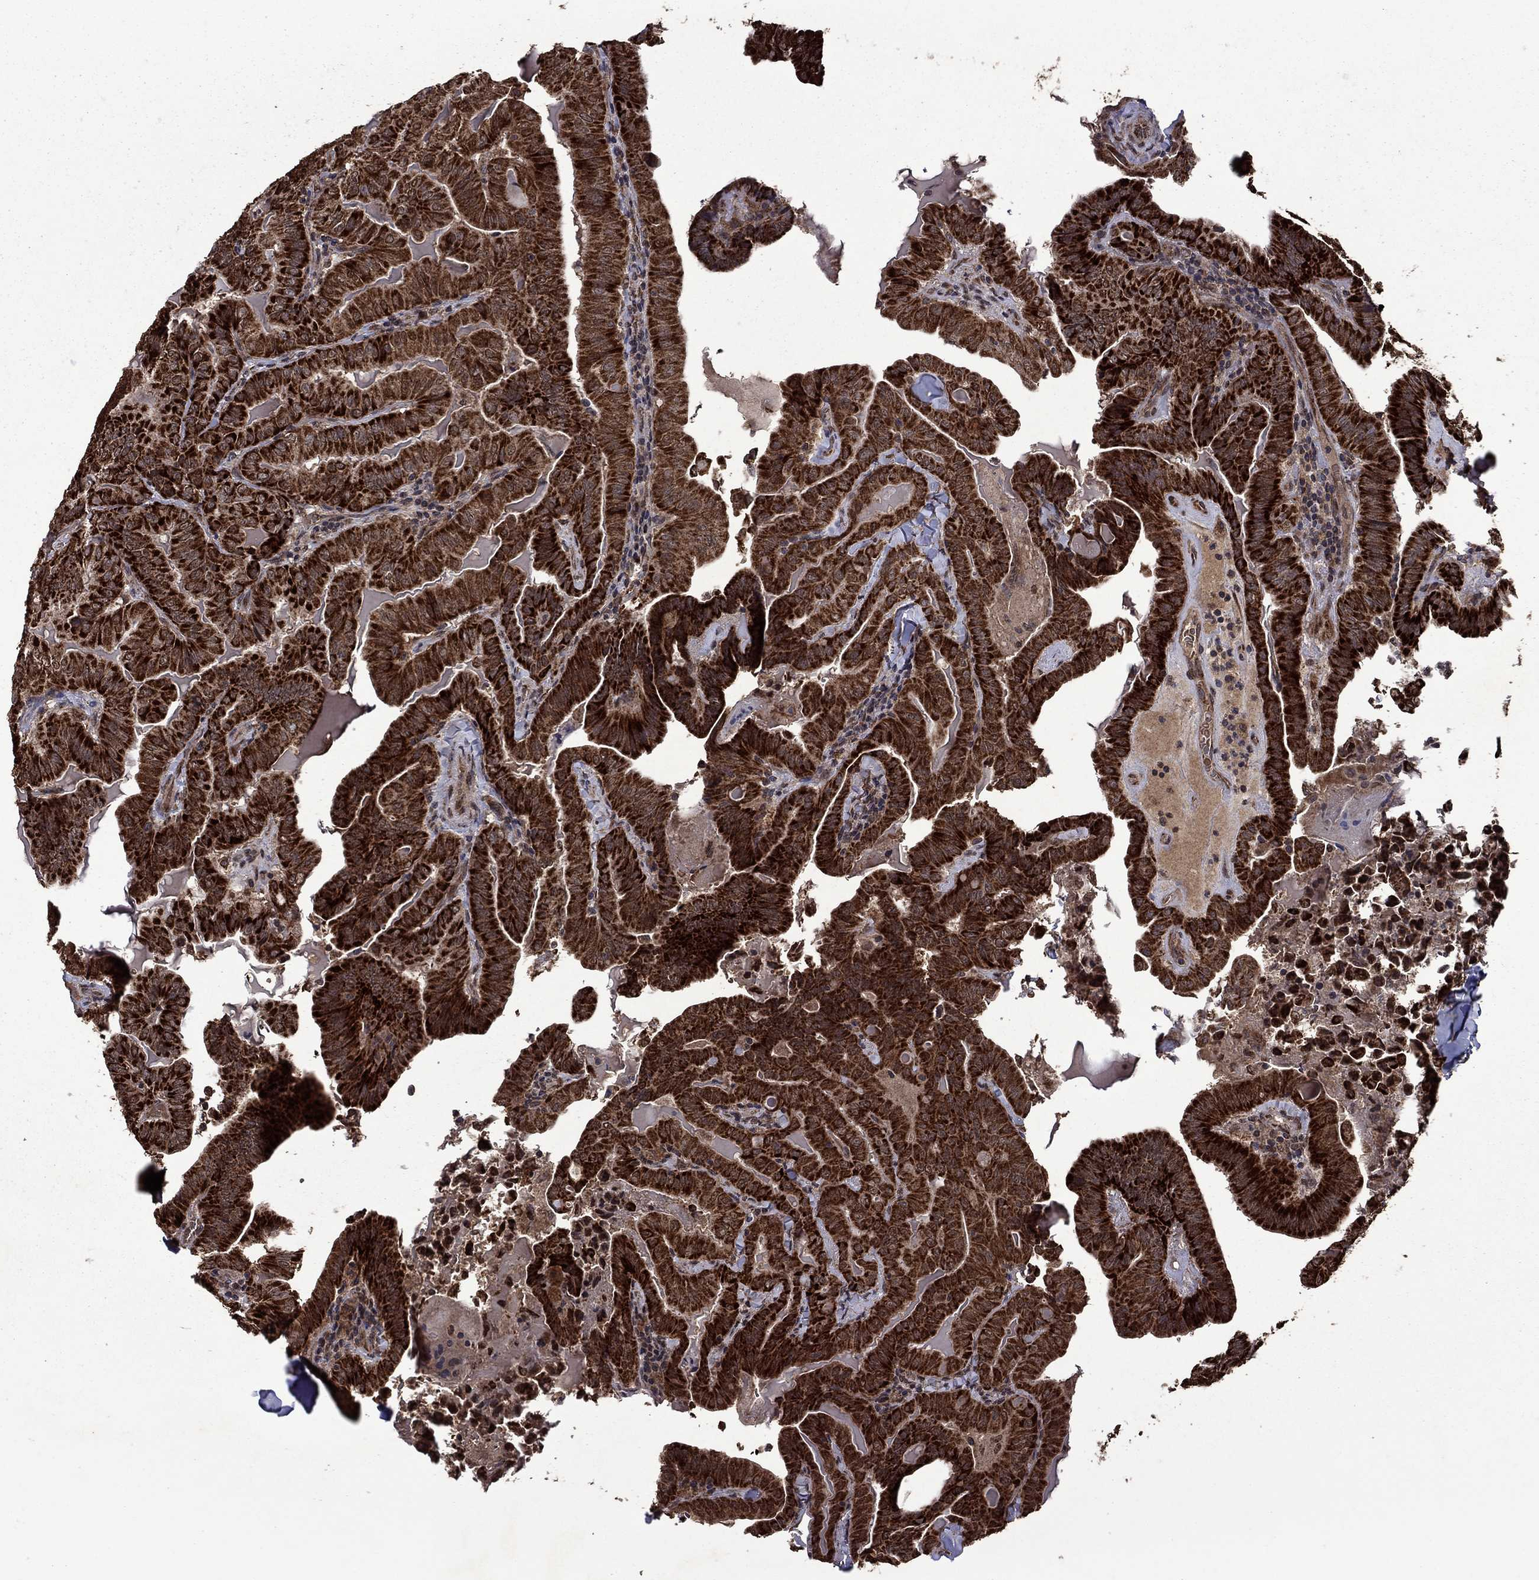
{"staining": {"intensity": "strong", "quantity": ">75%", "location": "cytoplasmic/membranous"}, "tissue": "thyroid cancer", "cell_type": "Tumor cells", "image_type": "cancer", "snomed": [{"axis": "morphology", "description": "Papillary adenocarcinoma, NOS"}, {"axis": "topography", "description": "Thyroid gland"}], "caption": "Brown immunohistochemical staining in thyroid cancer exhibits strong cytoplasmic/membranous positivity in about >75% of tumor cells.", "gene": "ITM2B", "patient": {"sex": "female", "age": 68}}